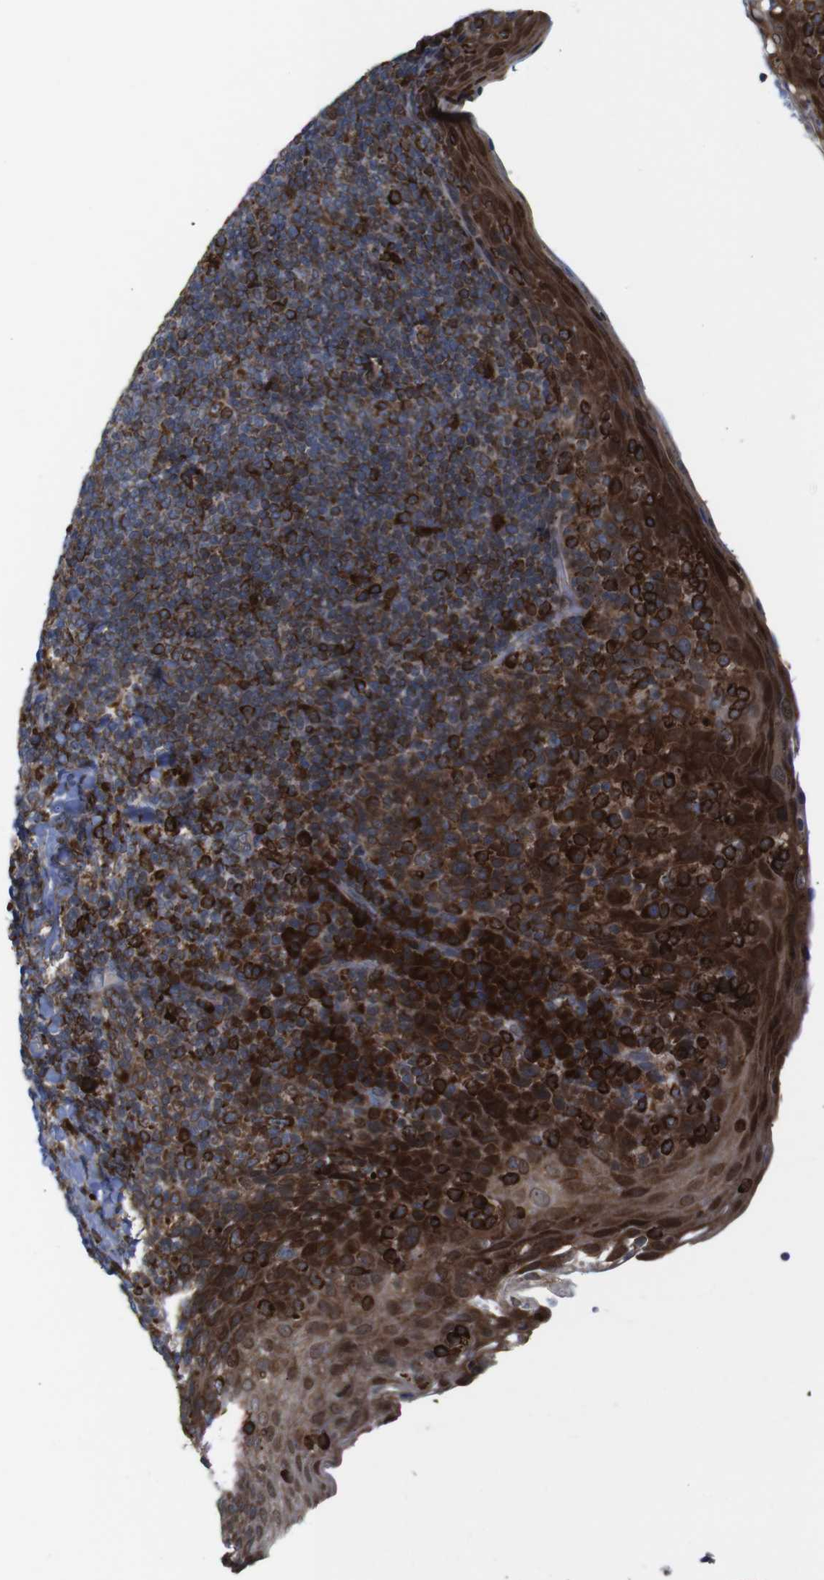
{"staining": {"intensity": "strong", "quantity": "25%-75%", "location": "cytoplasmic/membranous"}, "tissue": "tonsil", "cell_type": "Germinal center cells", "image_type": "normal", "snomed": [{"axis": "morphology", "description": "Normal tissue, NOS"}, {"axis": "topography", "description": "Tonsil"}], "caption": "Immunohistochemistry (IHC) micrograph of normal tonsil: tonsil stained using immunohistochemistry (IHC) displays high levels of strong protein expression localized specifically in the cytoplasmic/membranous of germinal center cells, appearing as a cytoplasmic/membranous brown color.", "gene": "PTPN1", "patient": {"sex": "male", "age": 17}}